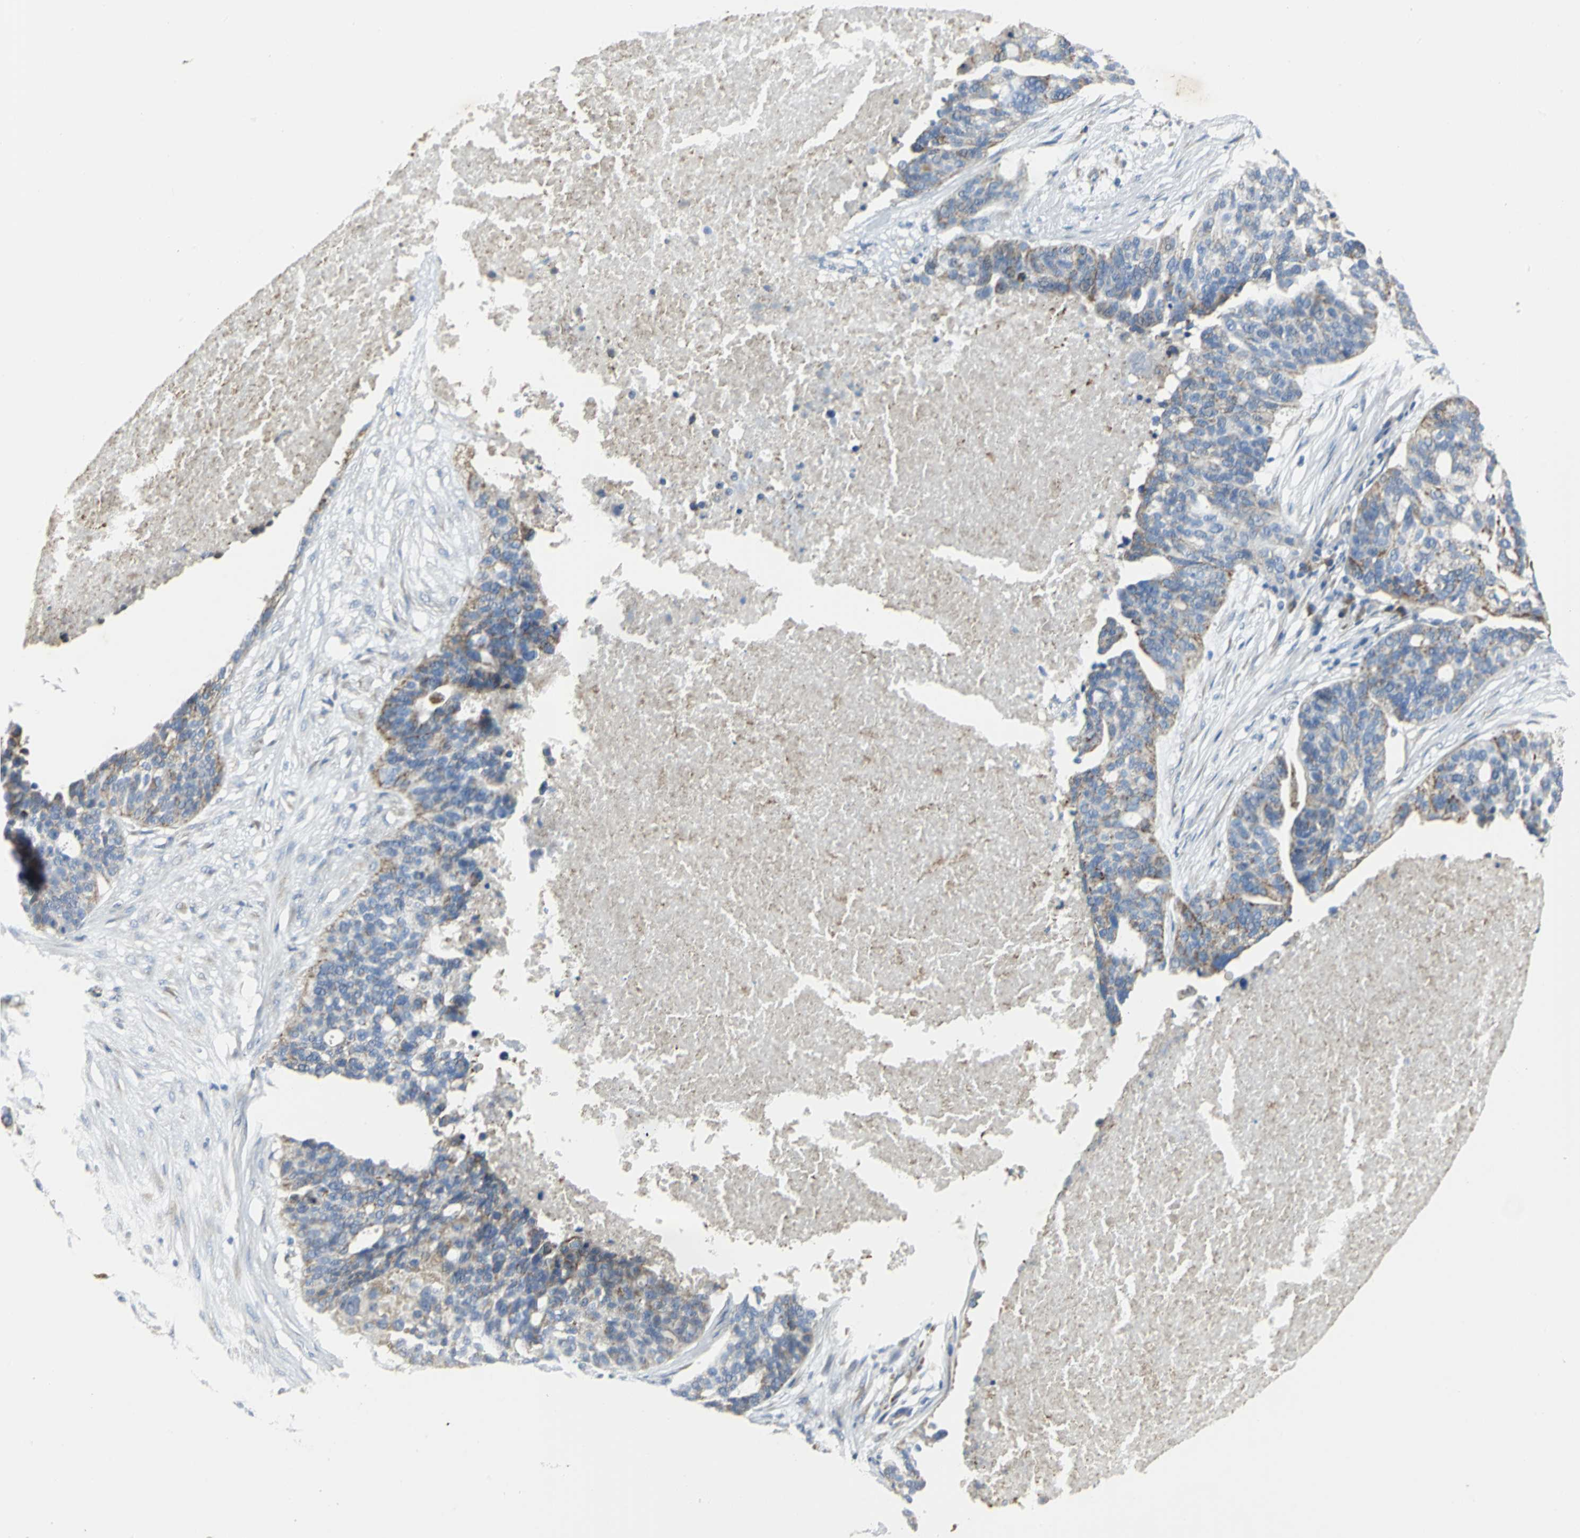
{"staining": {"intensity": "moderate", "quantity": "25%-75%", "location": "cytoplasmic/membranous"}, "tissue": "ovarian cancer", "cell_type": "Tumor cells", "image_type": "cancer", "snomed": [{"axis": "morphology", "description": "Cystadenocarcinoma, serous, NOS"}, {"axis": "topography", "description": "Ovary"}], "caption": "DAB (3,3'-diaminobenzidine) immunohistochemical staining of ovarian serous cystadenocarcinoma reveals moderate cytoplasmic/membranous protein staining in about 25%-75% of tumor cells.", "gene": "EIF5A", "patient": {"sex": "female", "age": 59}}